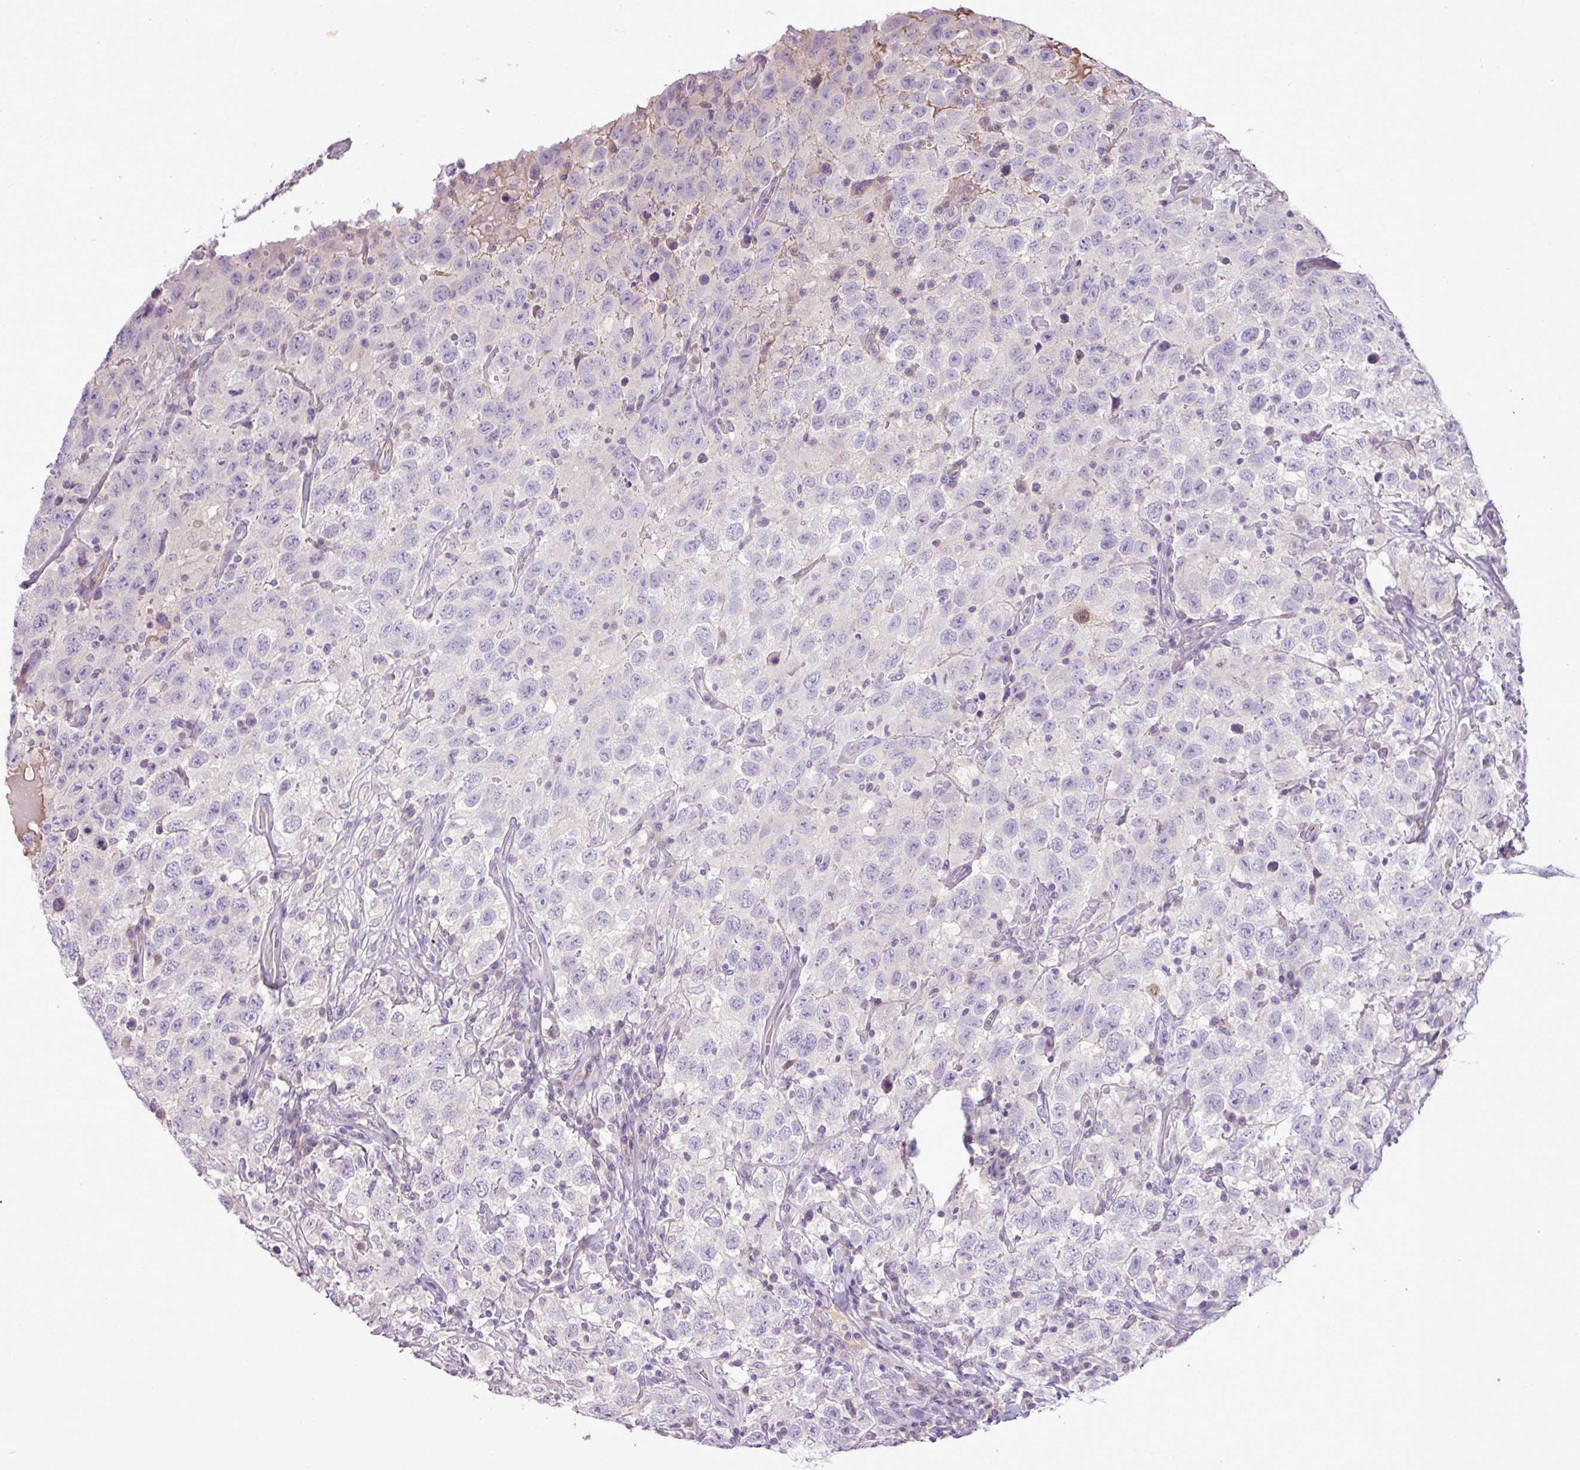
{"staining": {"intensity": "negative", "quantity": "none", "location": "none"}, "tissue": "testis cancer", "cell_type": "Tumor cells", "image_type": "cancer", "snomed": [{"axis": "morphology", "description": "Seminoma, NOS"}, {"axis": "topography", "description": "Testis"}], "caption": "The immunohistochemistry (IHC) histopathology image has no significant staining in tumor cells of seminoma (testis) tissue.", "gene": "DNAJB13", "patient": {"sex": "male", "age": 41}}